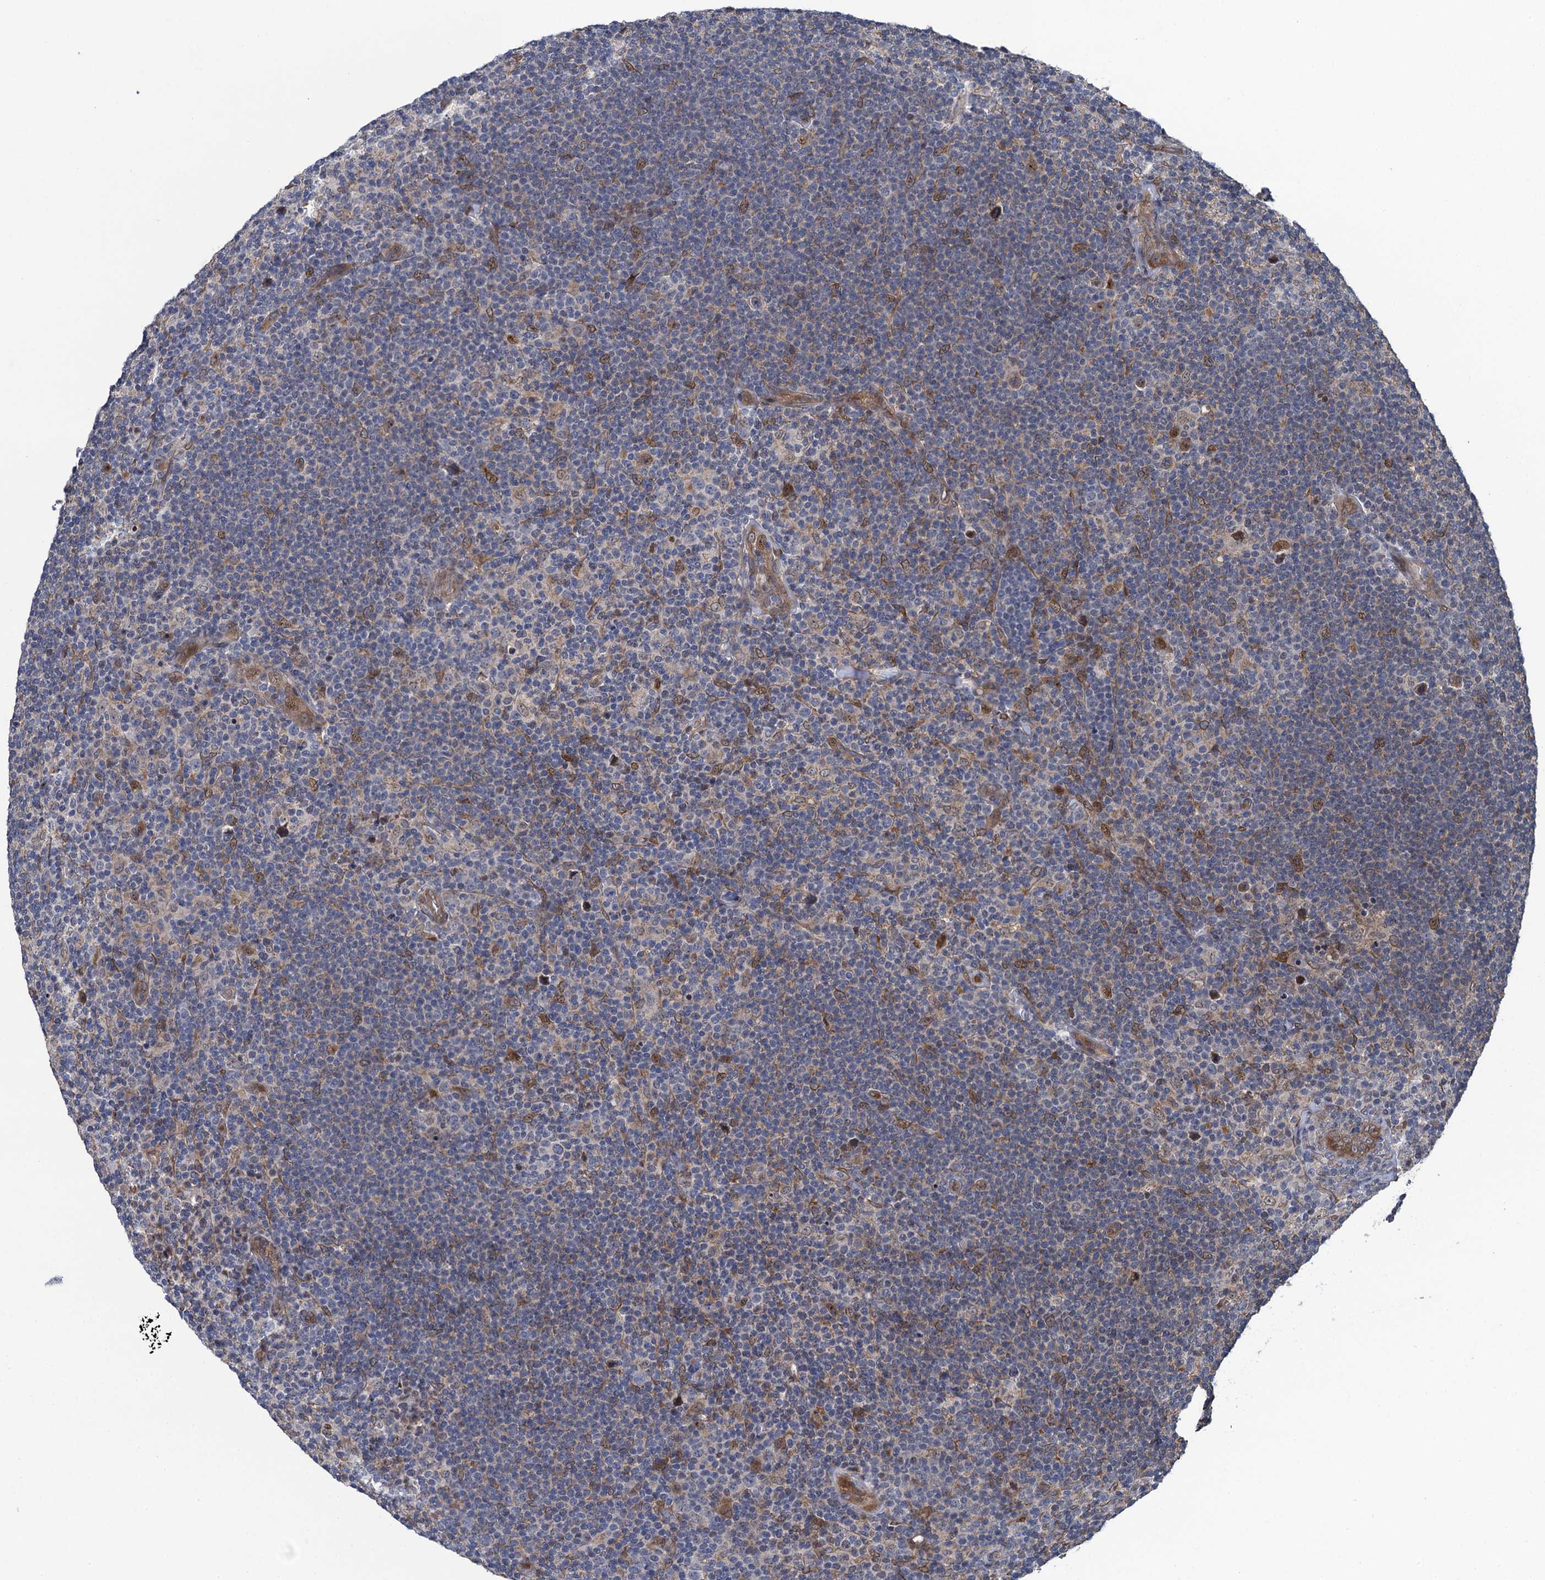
{"staining": {"intensity": "moderate", "quantity": "25%-75%", "location": "nuclear"}, "tissue": "lymphoma", "cell_type": "Tumor cells", "image_type": "cancer", "snomed": [{"axis": "morphology", "description": "Hodgkin's disease, NOS"}, {"axis": "topography", "description": "Lymph node"}], "caption": "High-power microscopy captured an immunohistochemistry (IHC) photomicrograph of Hodgkin's disease, revealing moderate nuclear expression in about 25%-75% of tumor cells.", "gene": "EVX2", "patient": {"sex": "female", "age": 57}}